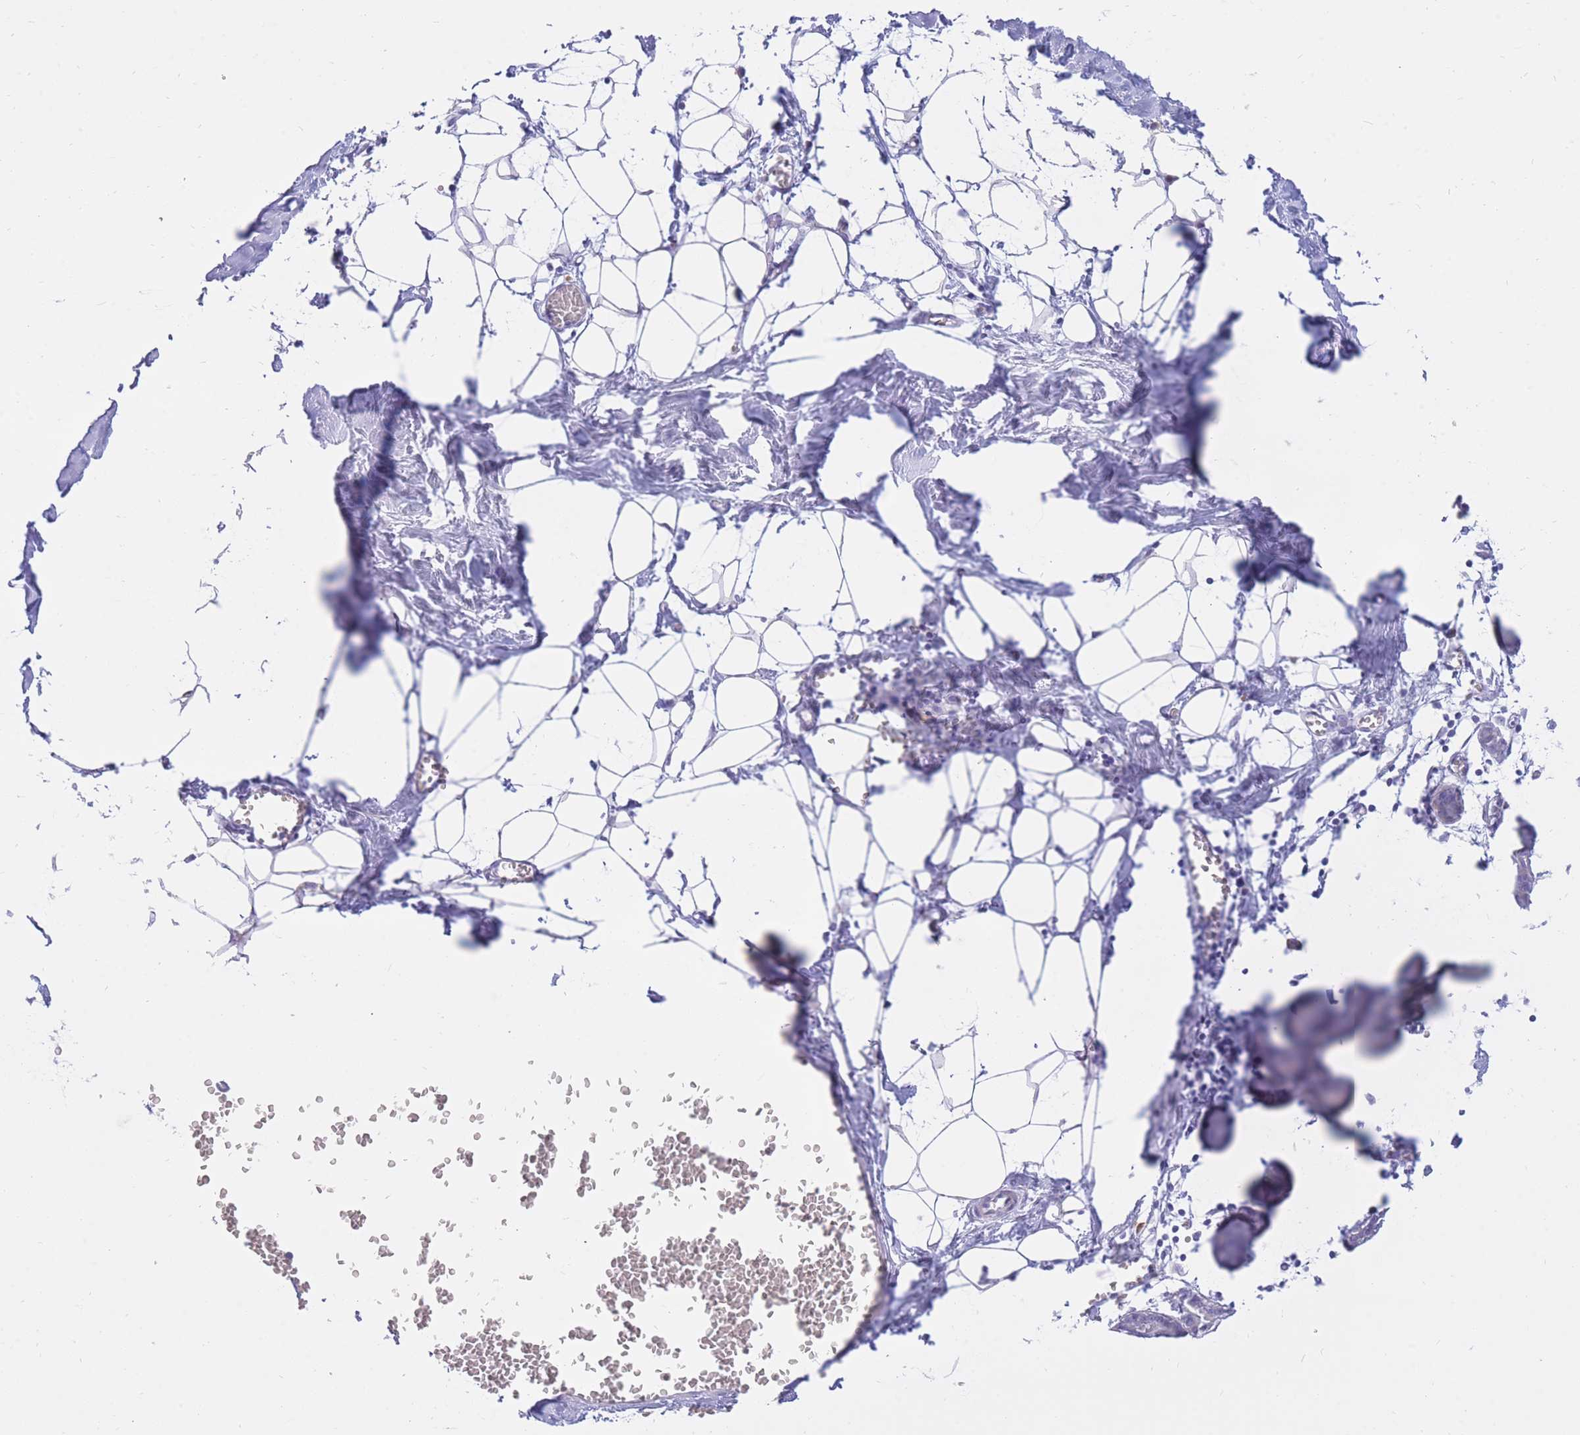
{"staining": {"intensity": "negative", "quantity": "none", "location": "none"}, "tissue": "breast", "cell_type": "Adipocytes", "image_type": "normal", "snomed": [{"axis": "morphology", "description": "Normal tissue, NOS"}, {"axis": "topography", "description": "Breast"}], "caption": "The immunohistochemistry (IHC) micrograph has no significant expression in adipocytes of breast. The staining was performed using DAB (3,3'-diaminobenzidine) to visualize the protein expression in brown, while the nuclei were stained in blue with hematoxylin (Magnification: 20x).", "gene": "SSUH2", "patient": {"sex": "female", "age": 27}}